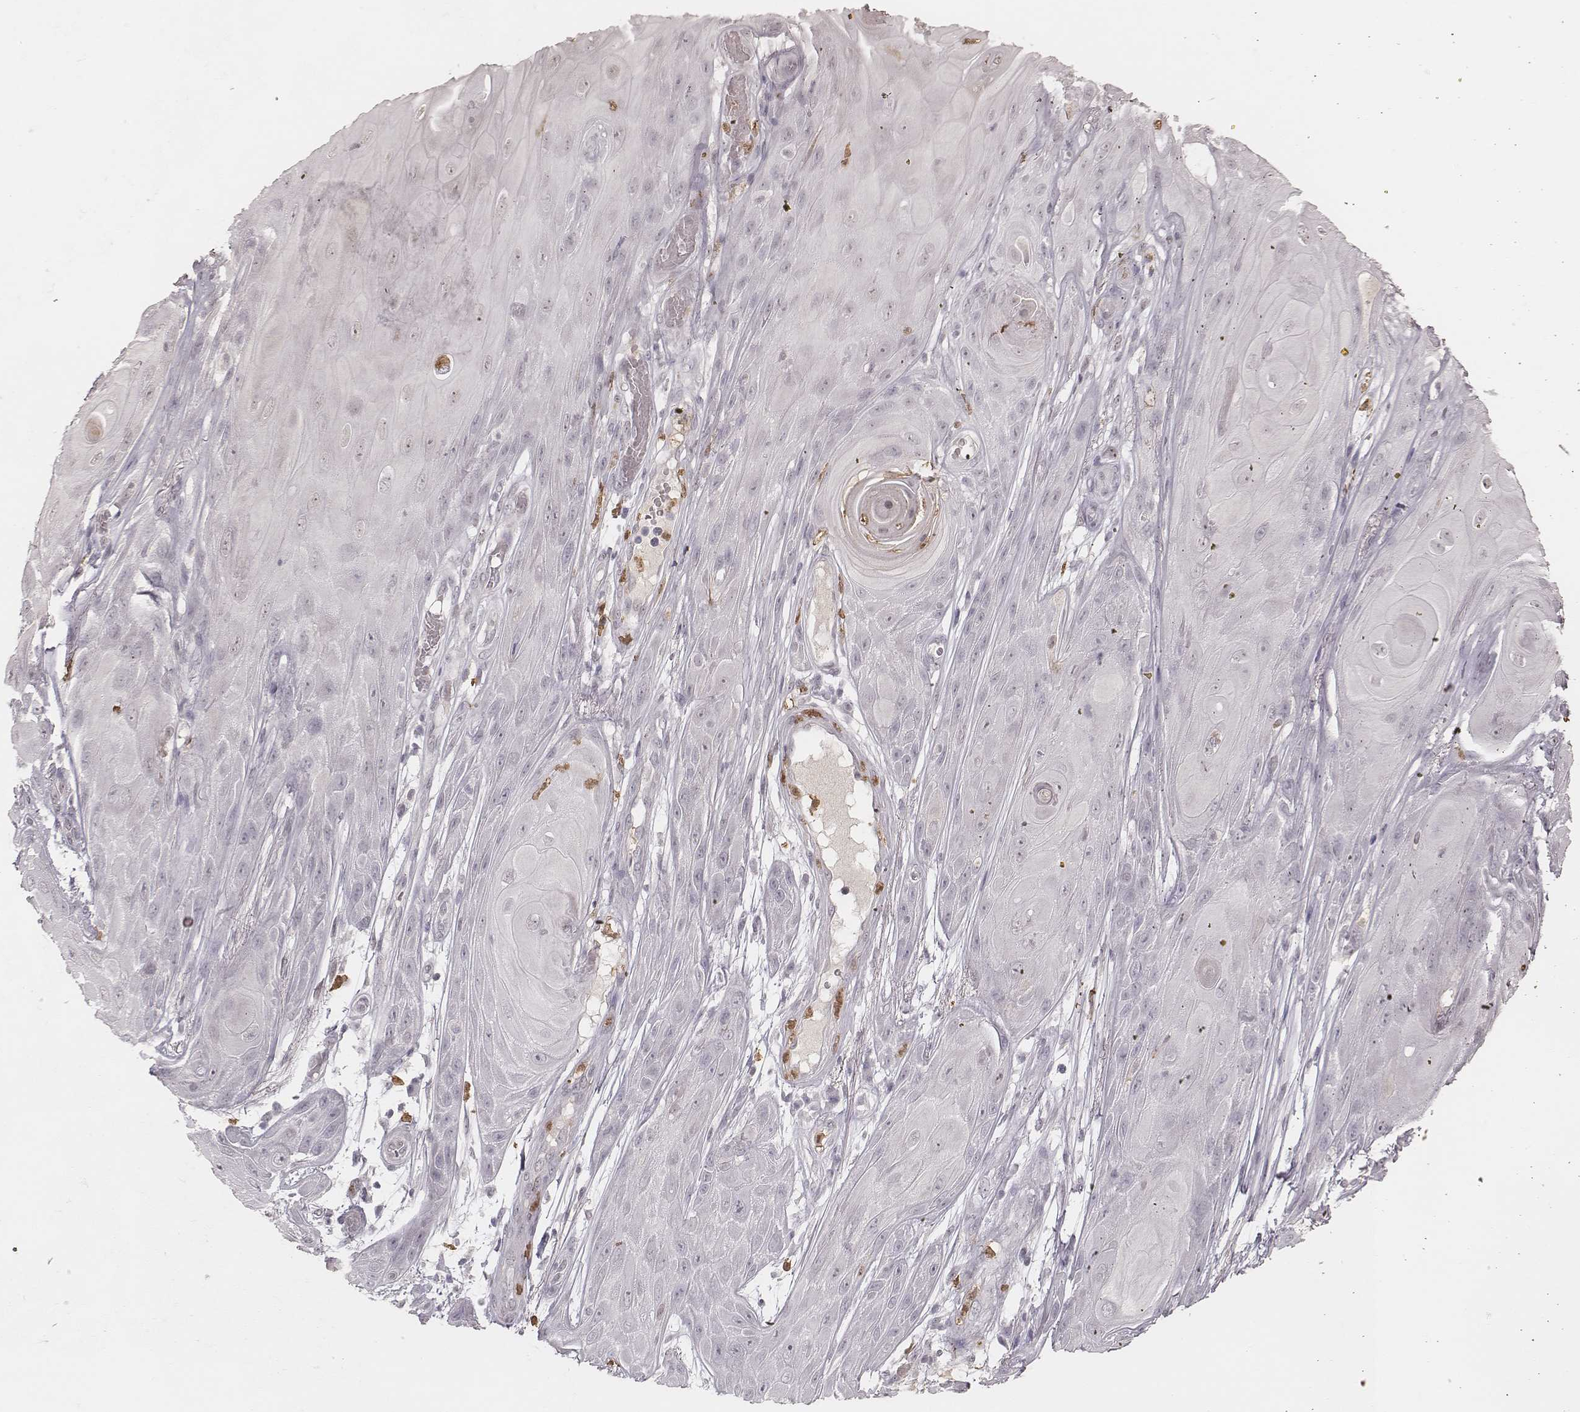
{"staining": {"intensity": "negative", "quantity": "none", "location": "none"}, "tissue": "skin cancer", "cell_type": "Tumor cells", "image_type": "cancer", "snomed": [{"axis": "morphology", "description": "Squamous cell carcinoma, NOS"}, {"axis": "topography", "description": "Skin"}], "caption": "Protein analysis of skin squamous cell carcinoma demonstrates no significant positivity in tumor cells.", "gene": "KITLG", "patient": {"sex": "male", "age": 62}}